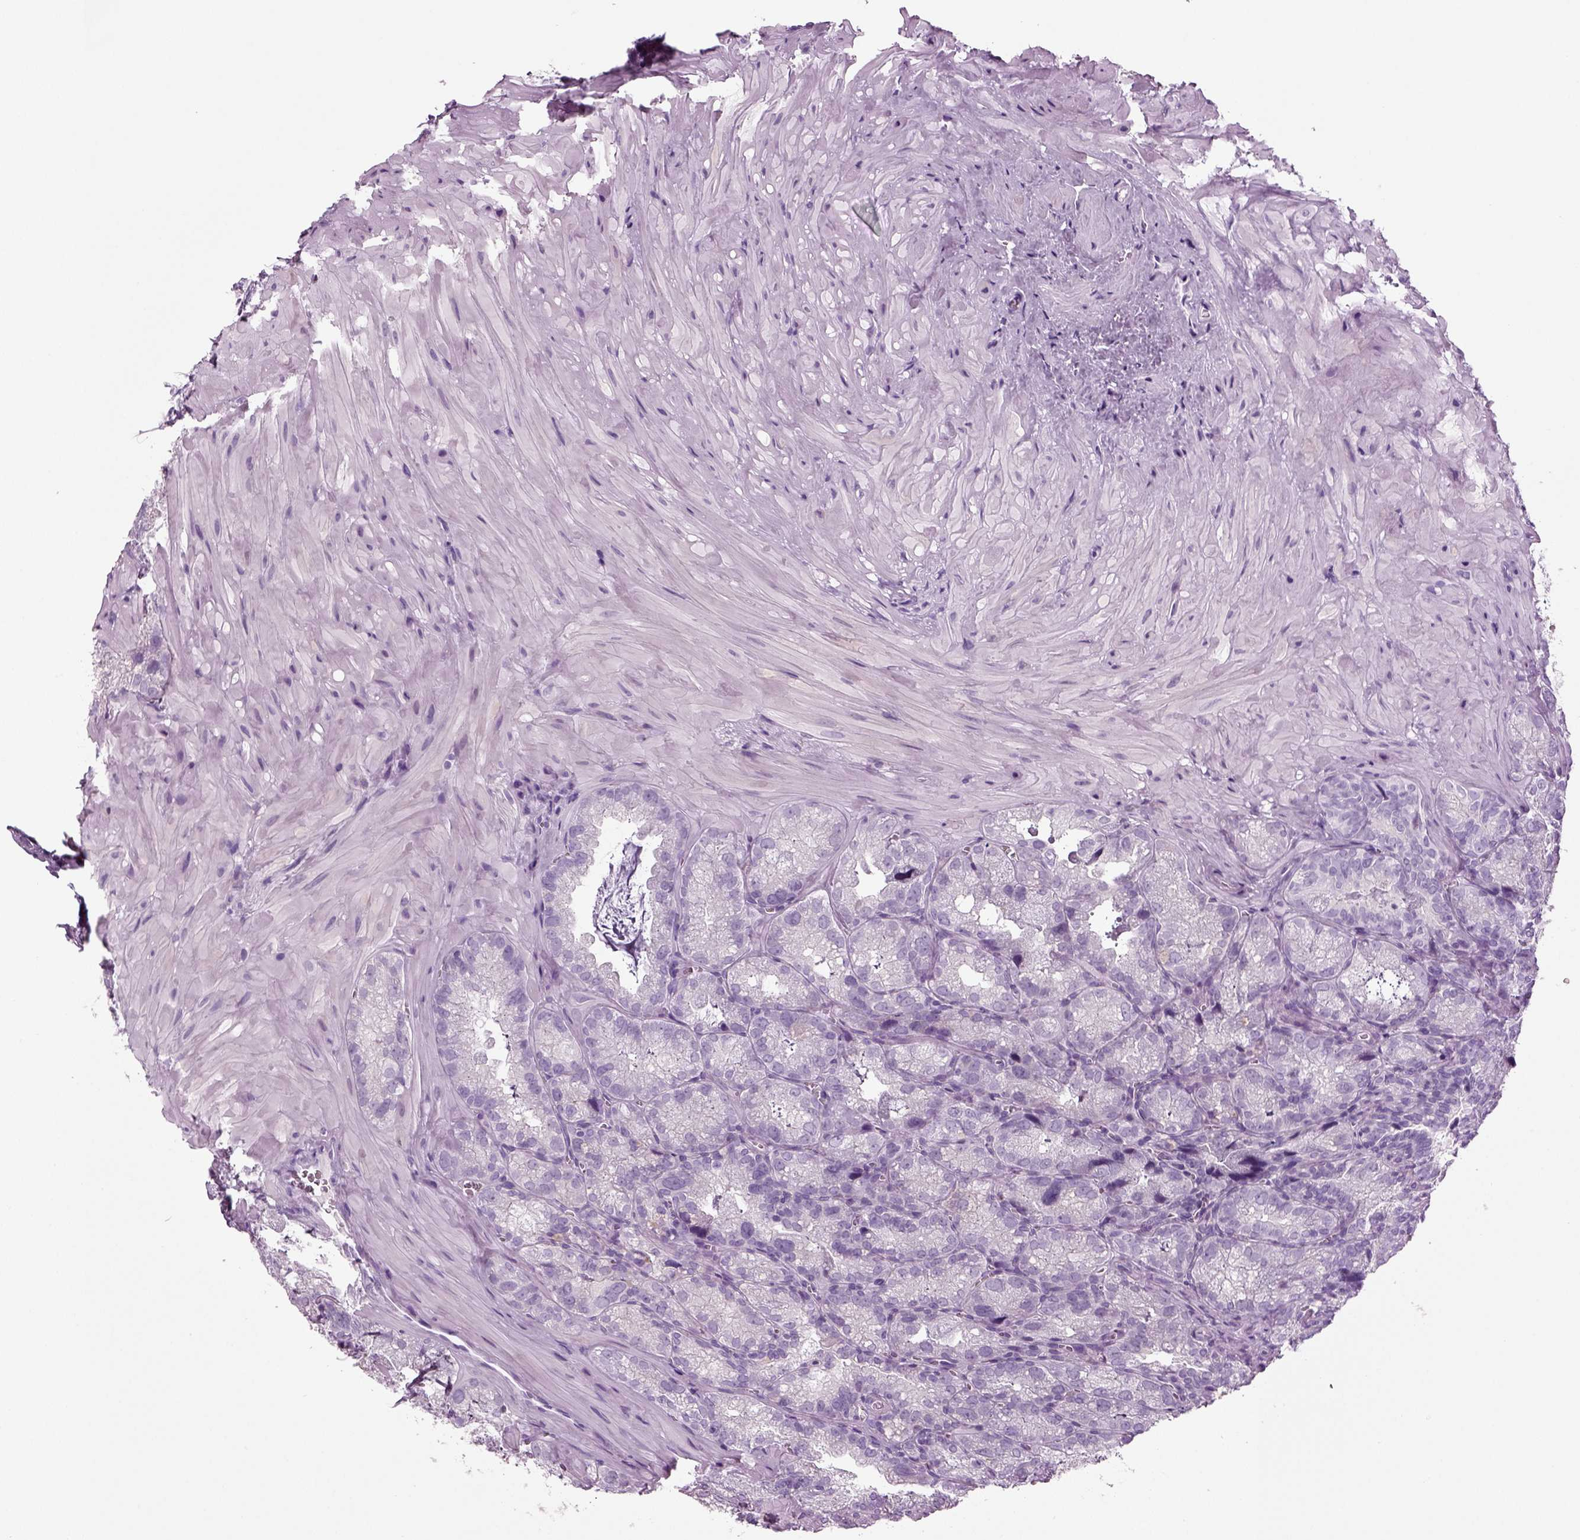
{"staining": {"intensity": "negative", "quantity": "none", "location": "none"}, "tissue": "seminal vesicle", "cell_type": "Glandular cells", "image_type": "normal", "snomed": [{"axis": "morphology", "description": "Normal tissue, NOS"}, {"axis": "topography", "description": "Seminal veicle"}], "caption": "This photomicrograph is of normal seminal vesicle stained with immunohistochemistry to label a protein in brown with the nuclei are counter-stained blue. There is no positivity in glandular cells.", "gene": "CRABP1", "patient": {"sex": "male", "age": 57}}